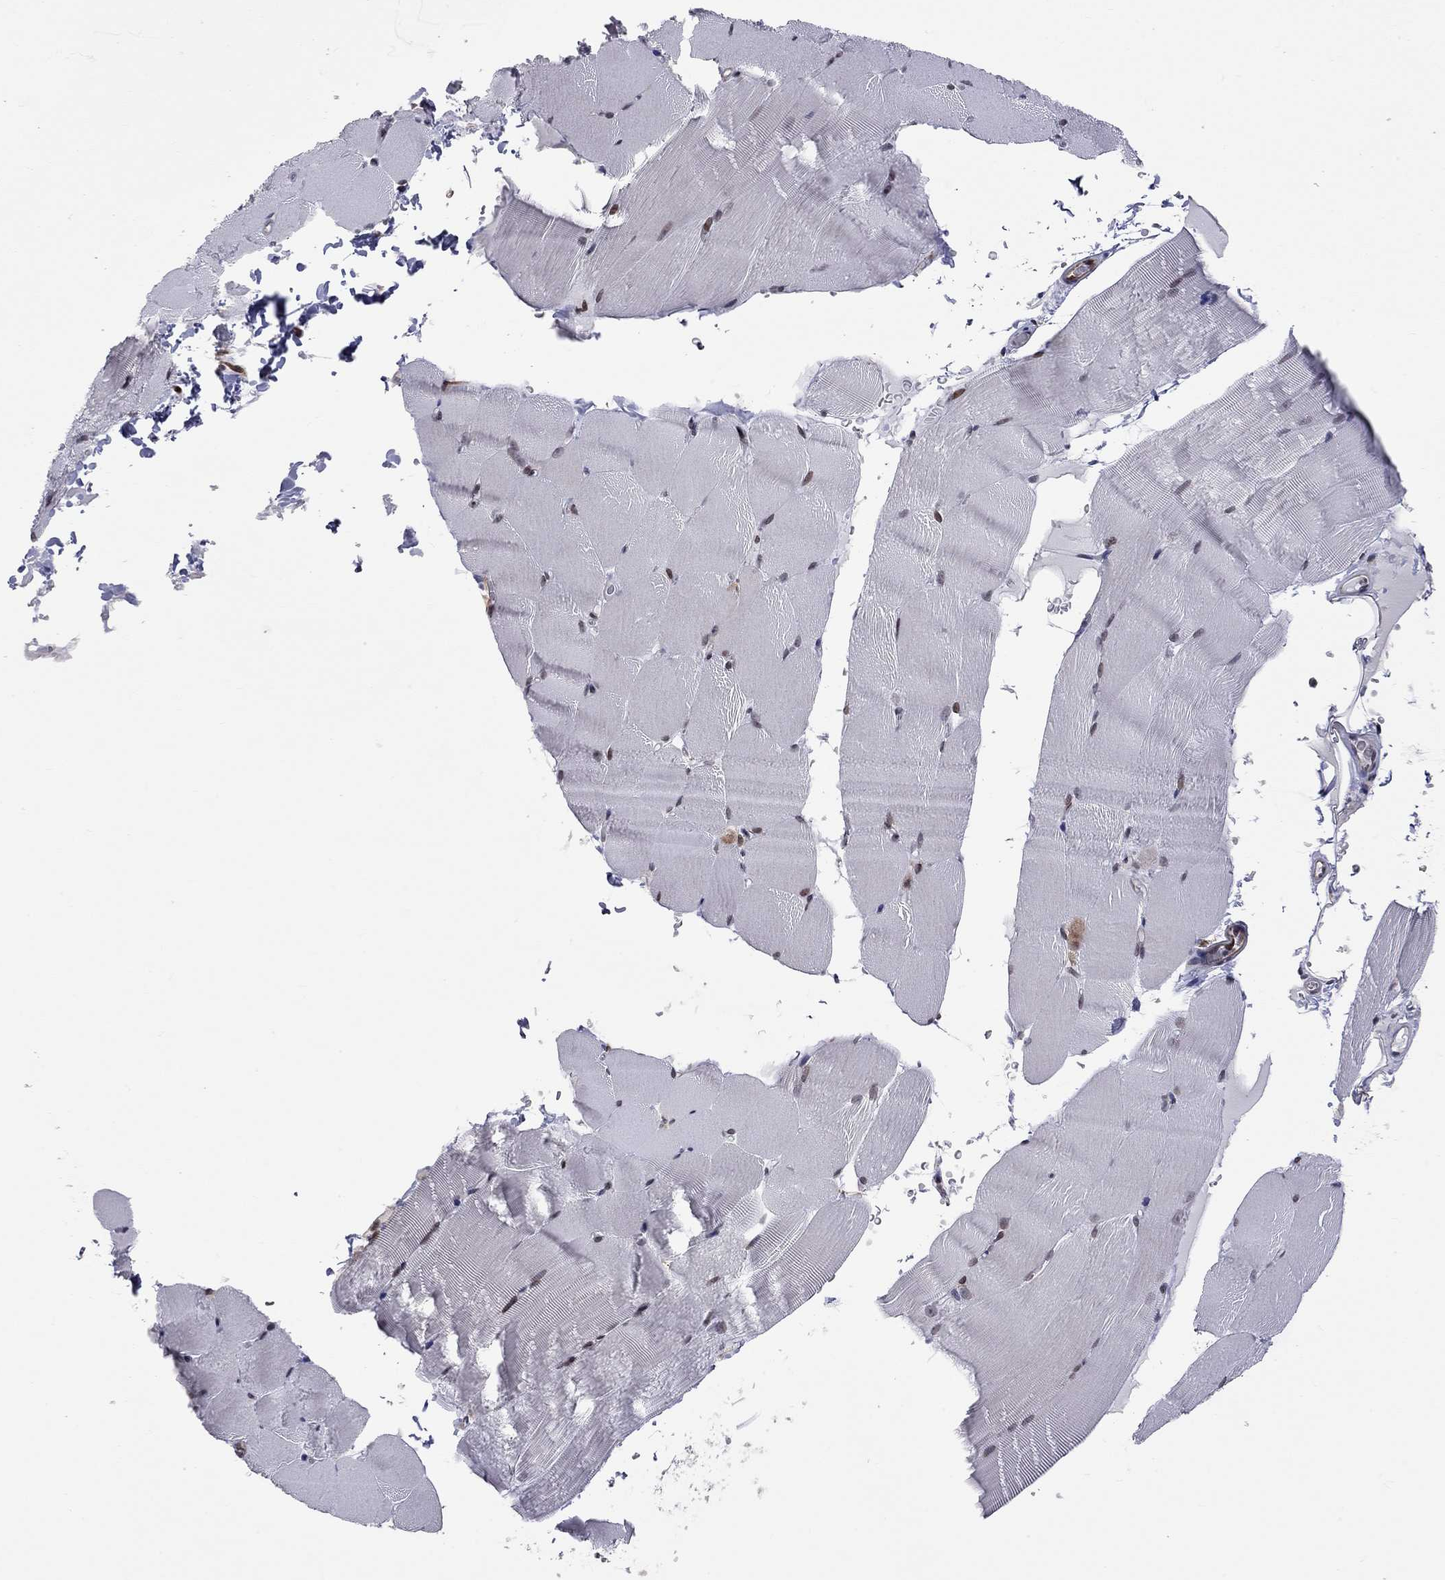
{"staining": {"intensity": "negative", "quantity": "none", "location": "none"}, "tissue": "skeletal muscle", "cell_type": "Myocytes", "image_type": "normal", "snomed": [{"axis": "morphology", "description": "Normal tissue, NOS"}, {"axis": "topography", "description": "Skeletal muscle"}], "caption": "This is a histopathology image of IHC staining of normal skeletal muscle, which shows no staining in myocytes.", "gene": "MTNR1B", "patient": {"sex": "female", "age": 37}}